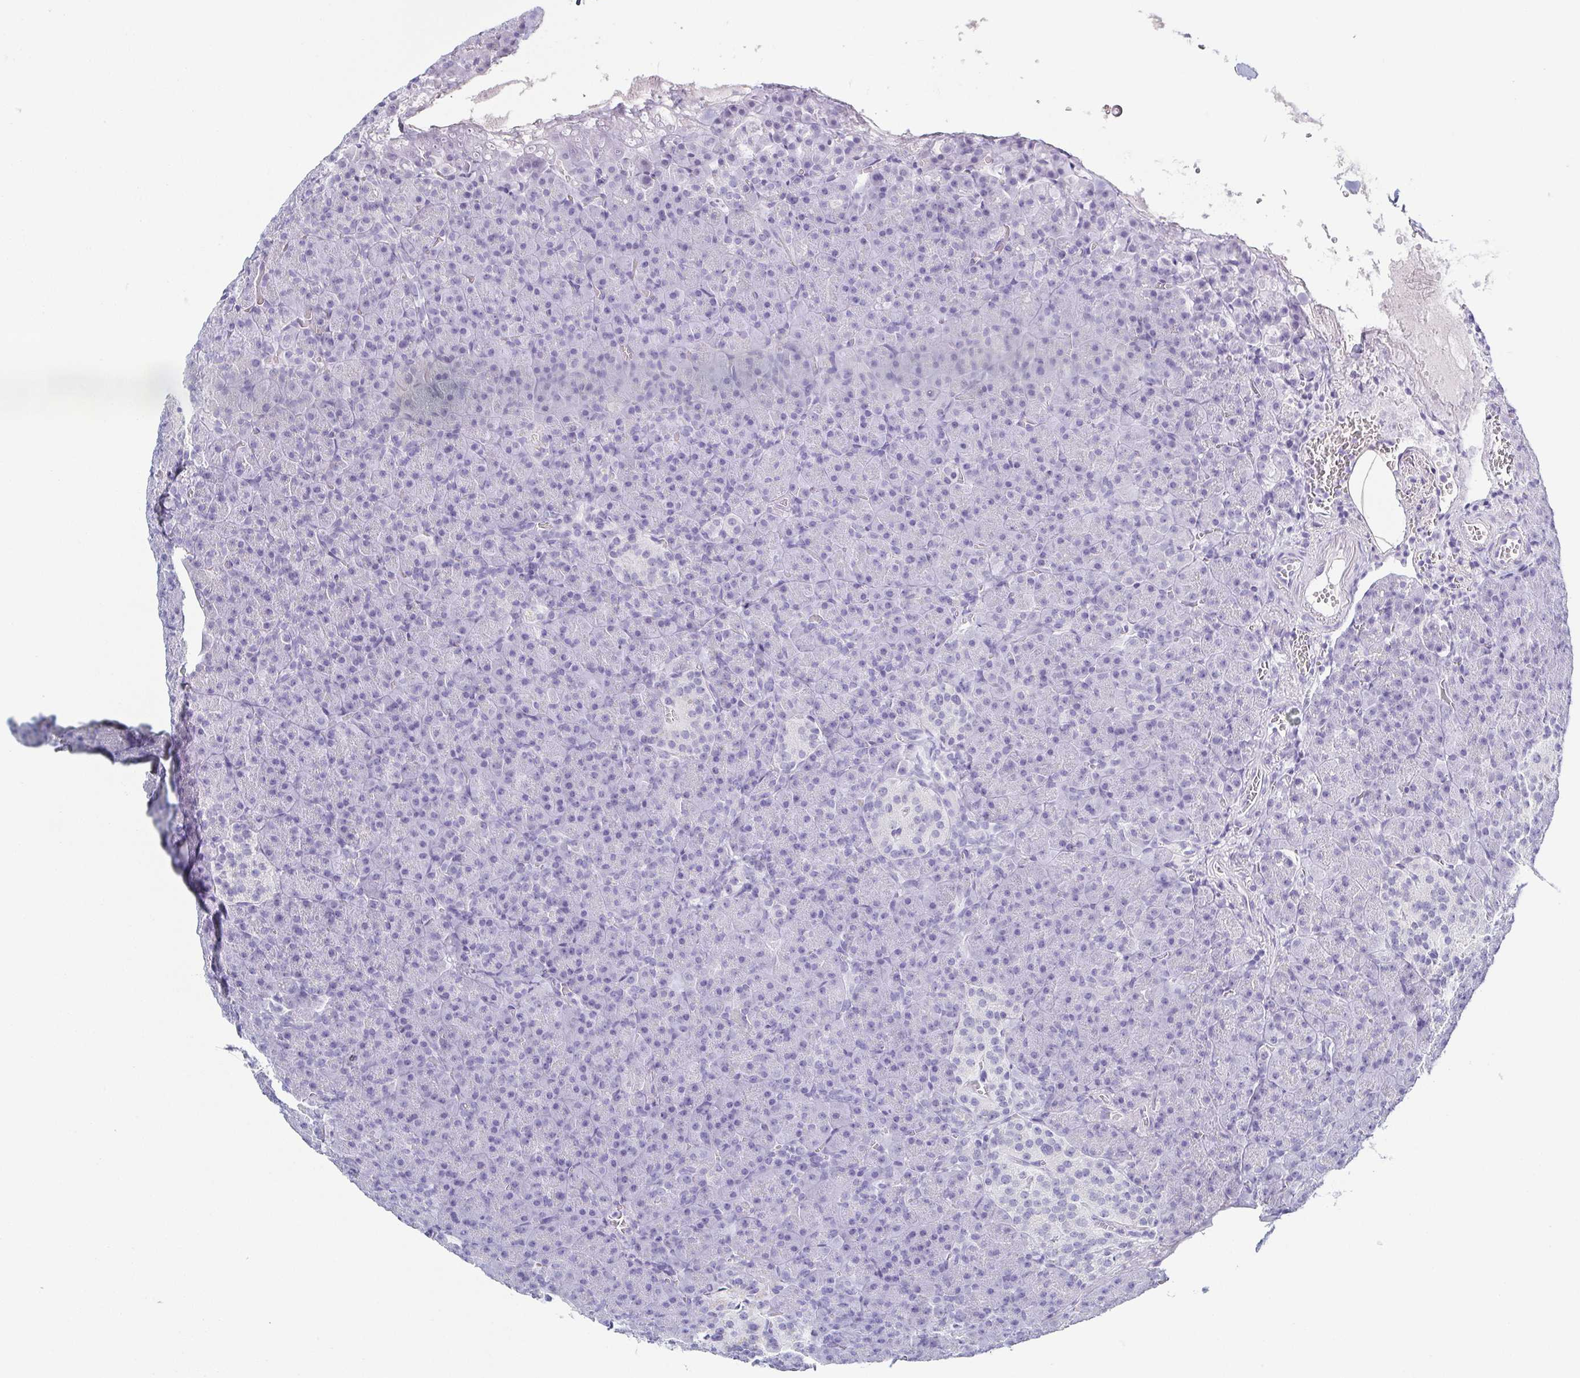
{"staining": {"intensity": "negative", "quantity": "none", "location": "none"}, "tissue": "pancreas", "cell_type": "Exocrine glandular cells", "image_type": "normal", "snomed": [{"axis": "morphology", "description": "Normal tissue, NOS"}, {"axis": "topography", "description": "Pancreas"}], "caption": "Immunohistochemistry photomicrograph of unremarkable pancreas: human pancreas stained with DAB demonstrates no significant protein staining in exocrine glandular cells. (DAB (3,3'-diaminobenzidine) immunohistochemistry (IHC) with hematoxylin counter stain).", "gene": "ZG16B", "patient": {"sex": "female", "age": 74}}